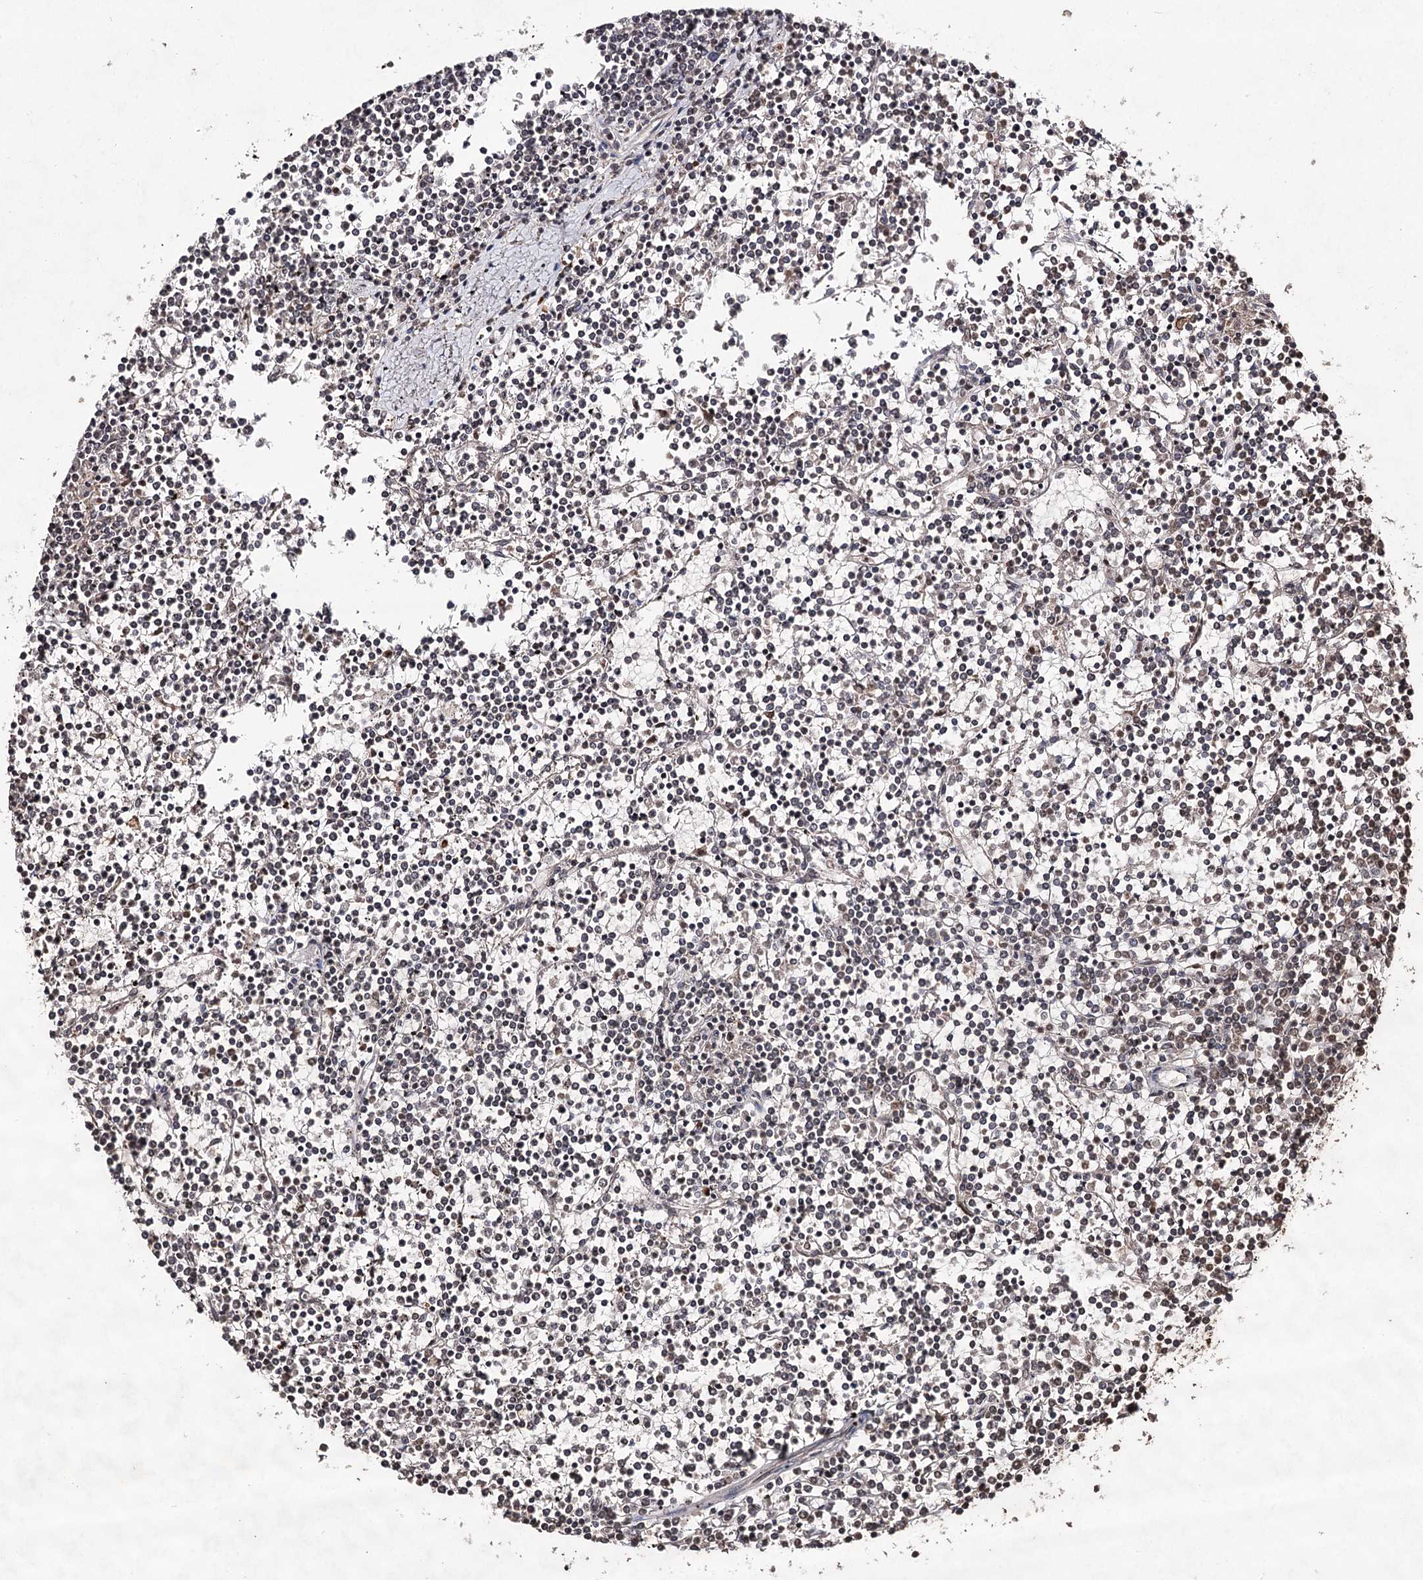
{"staining": {"intensity": "negative", "quantity": "none", "location": "none"}, "tissue": "lymphoma", "cell_type": "Tumor cells", "image_type": "cancer", "snomed": [{"axis": "morphology", "description": "Malignant lymphoma, non-Hodgkin's type, Low grade"}, {"axis": "topography", "description": "Spleen"}], "caption": "This is an immunohistochemistry histopathology image of human lymphoma. There is no expression in tumor cells.", "gene": "ATG14", "patient": {"sex": "female", "age": 19}}